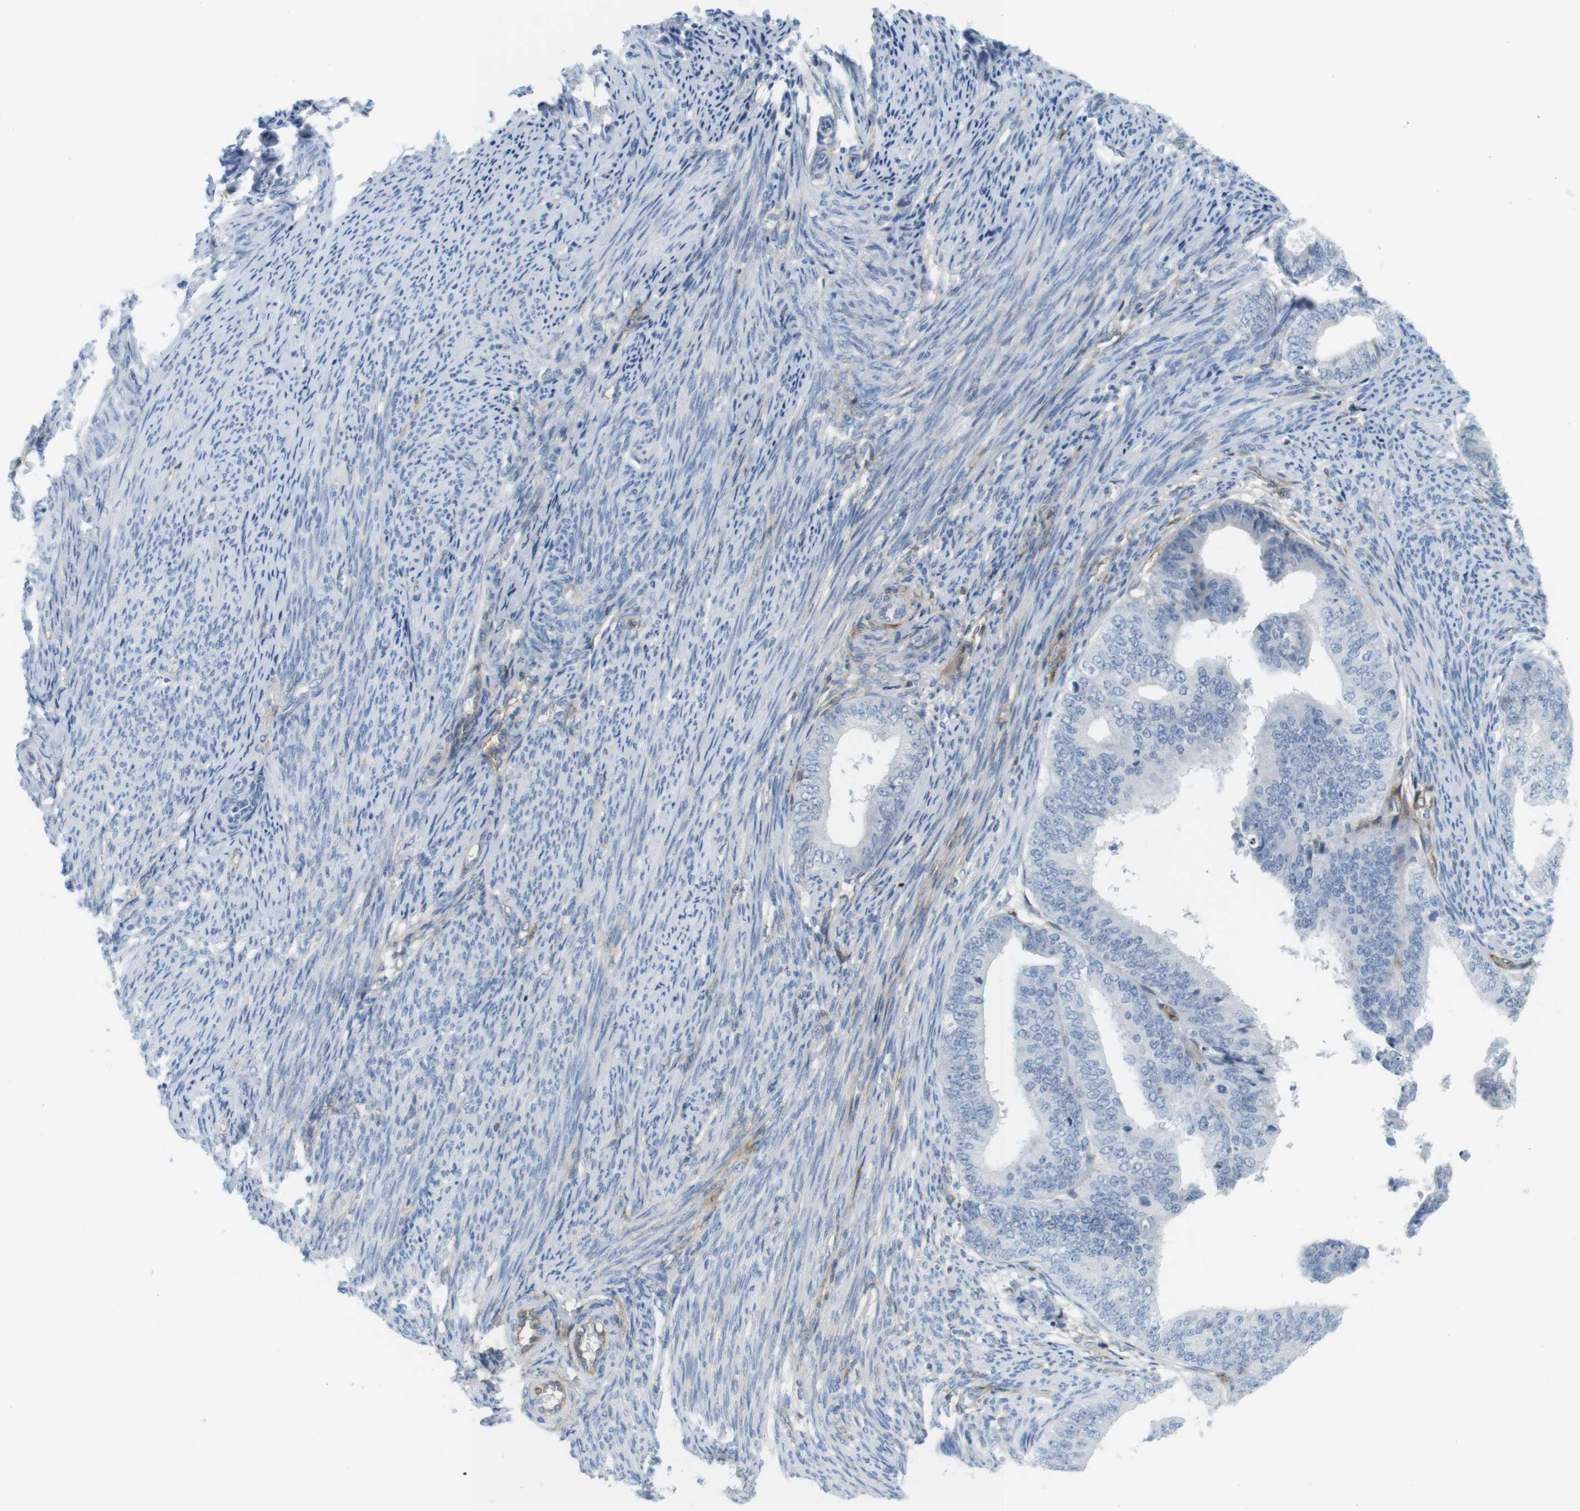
{"staining": {"intensity": "negative", "quantity": "none", "location": "none"}, "tissue": "endometrial cancer", "cell_type": "Tumor cells", "image_type": "cancer", "snomed": [{"axis": "morphology", "description": "Adenocarcinoma, NOS"}, {"axis": "topography", "description": "Endometrium"}], "caption": "Protein analysis of endometrial adenocarcinoma displays no significant positivity in tumor cells.", "gene": "F2R", "patient": {"sex": "female", "age": 63}}